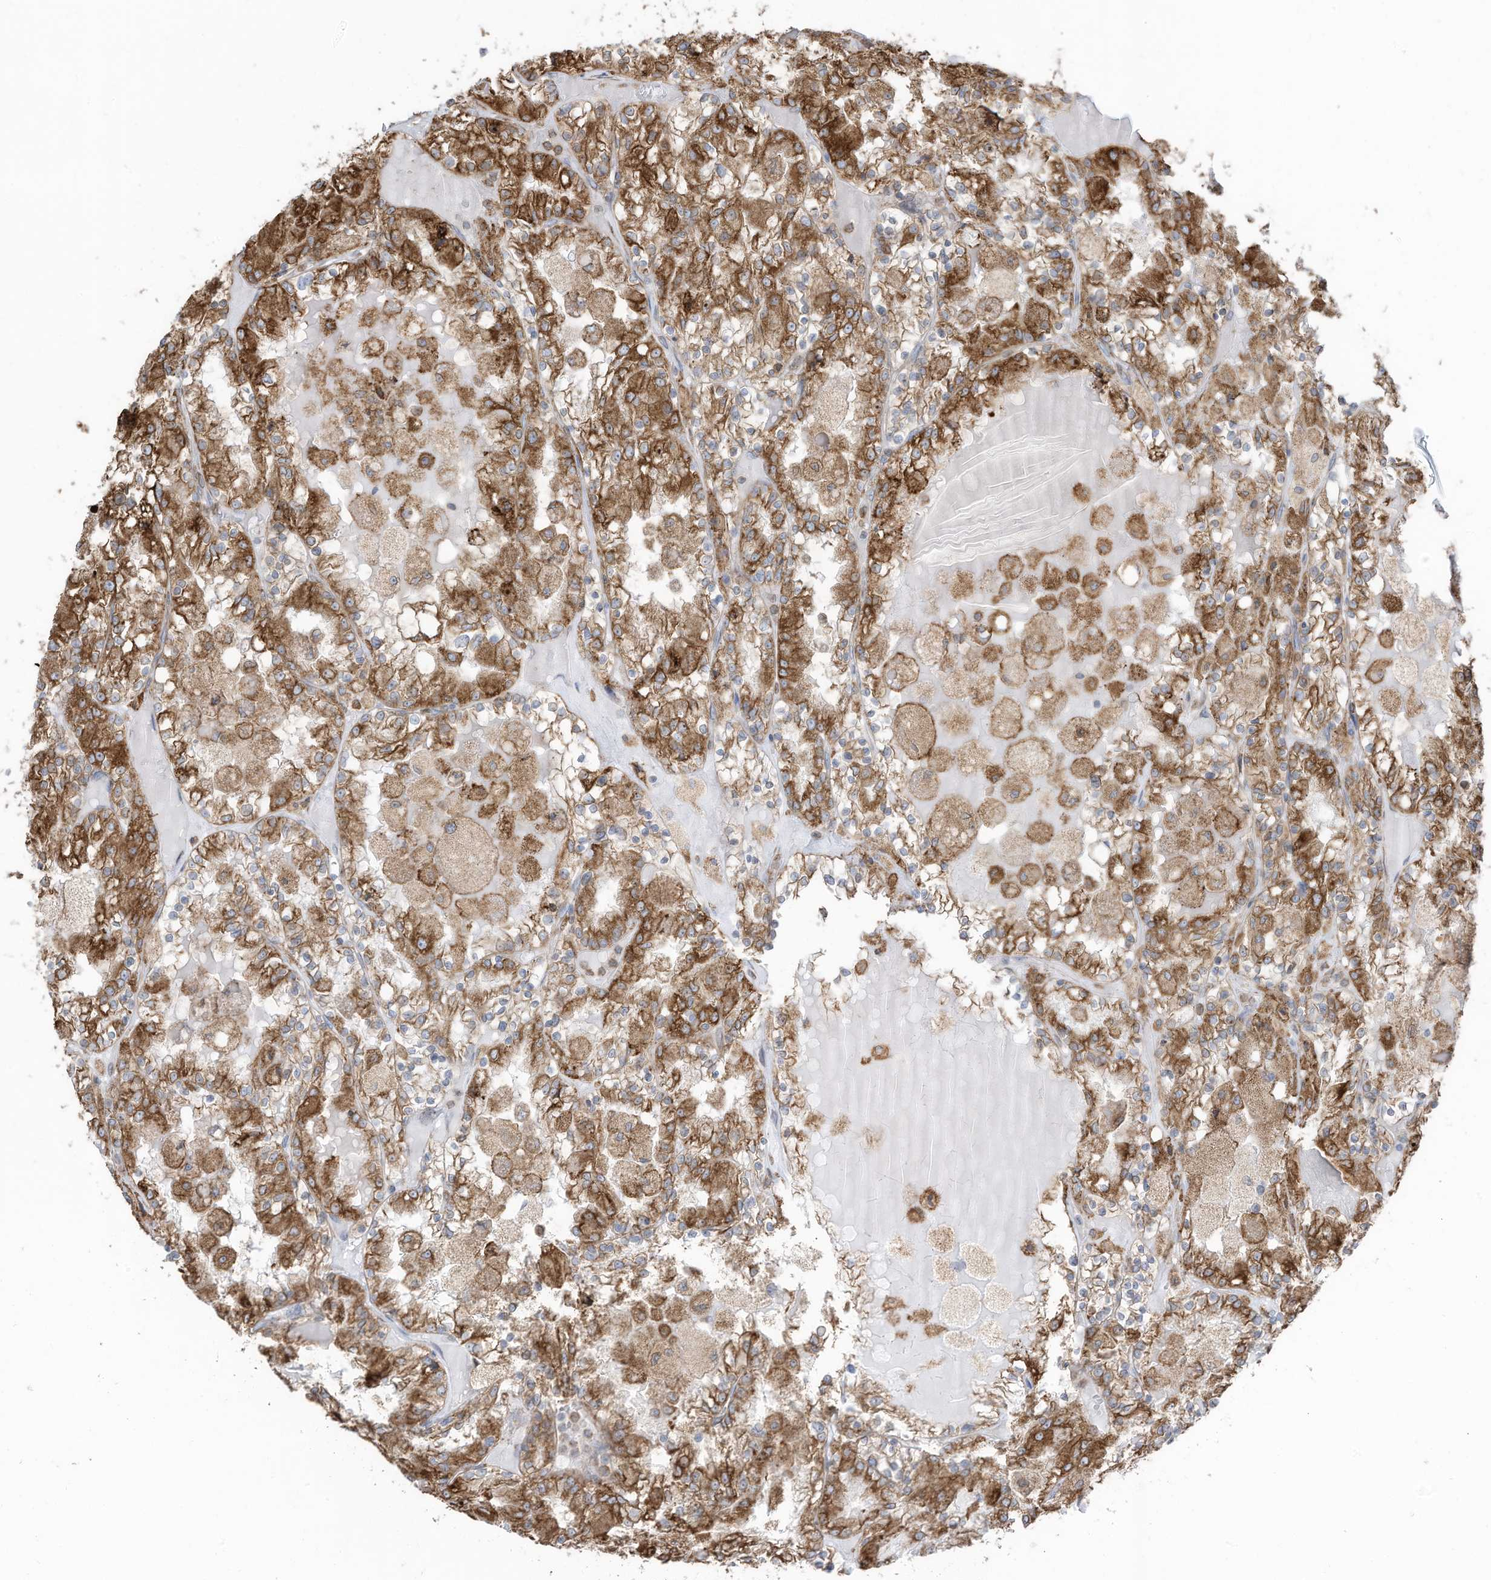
{"staining": {"intensity": "moderate", "quantity": ">75%", "location": "cytoplasmic/membranous"}, "tissue": "renal cancer", "cell_type": "Tumor cells", "image_type": "cancer", "snomed": [{"axis": "morphology", "description": "Adenocarcinoma, NOS"}, {"axis": "topography", "description": "Kidney"}], "caption": "Renal cancer stained for a protein (brown) shows moderate cytoplasmic/membranous positive positivity in about >75% of tumor cells.", "gene": "ZNF354C", "patient": {"sex": "female", "age": 56}}